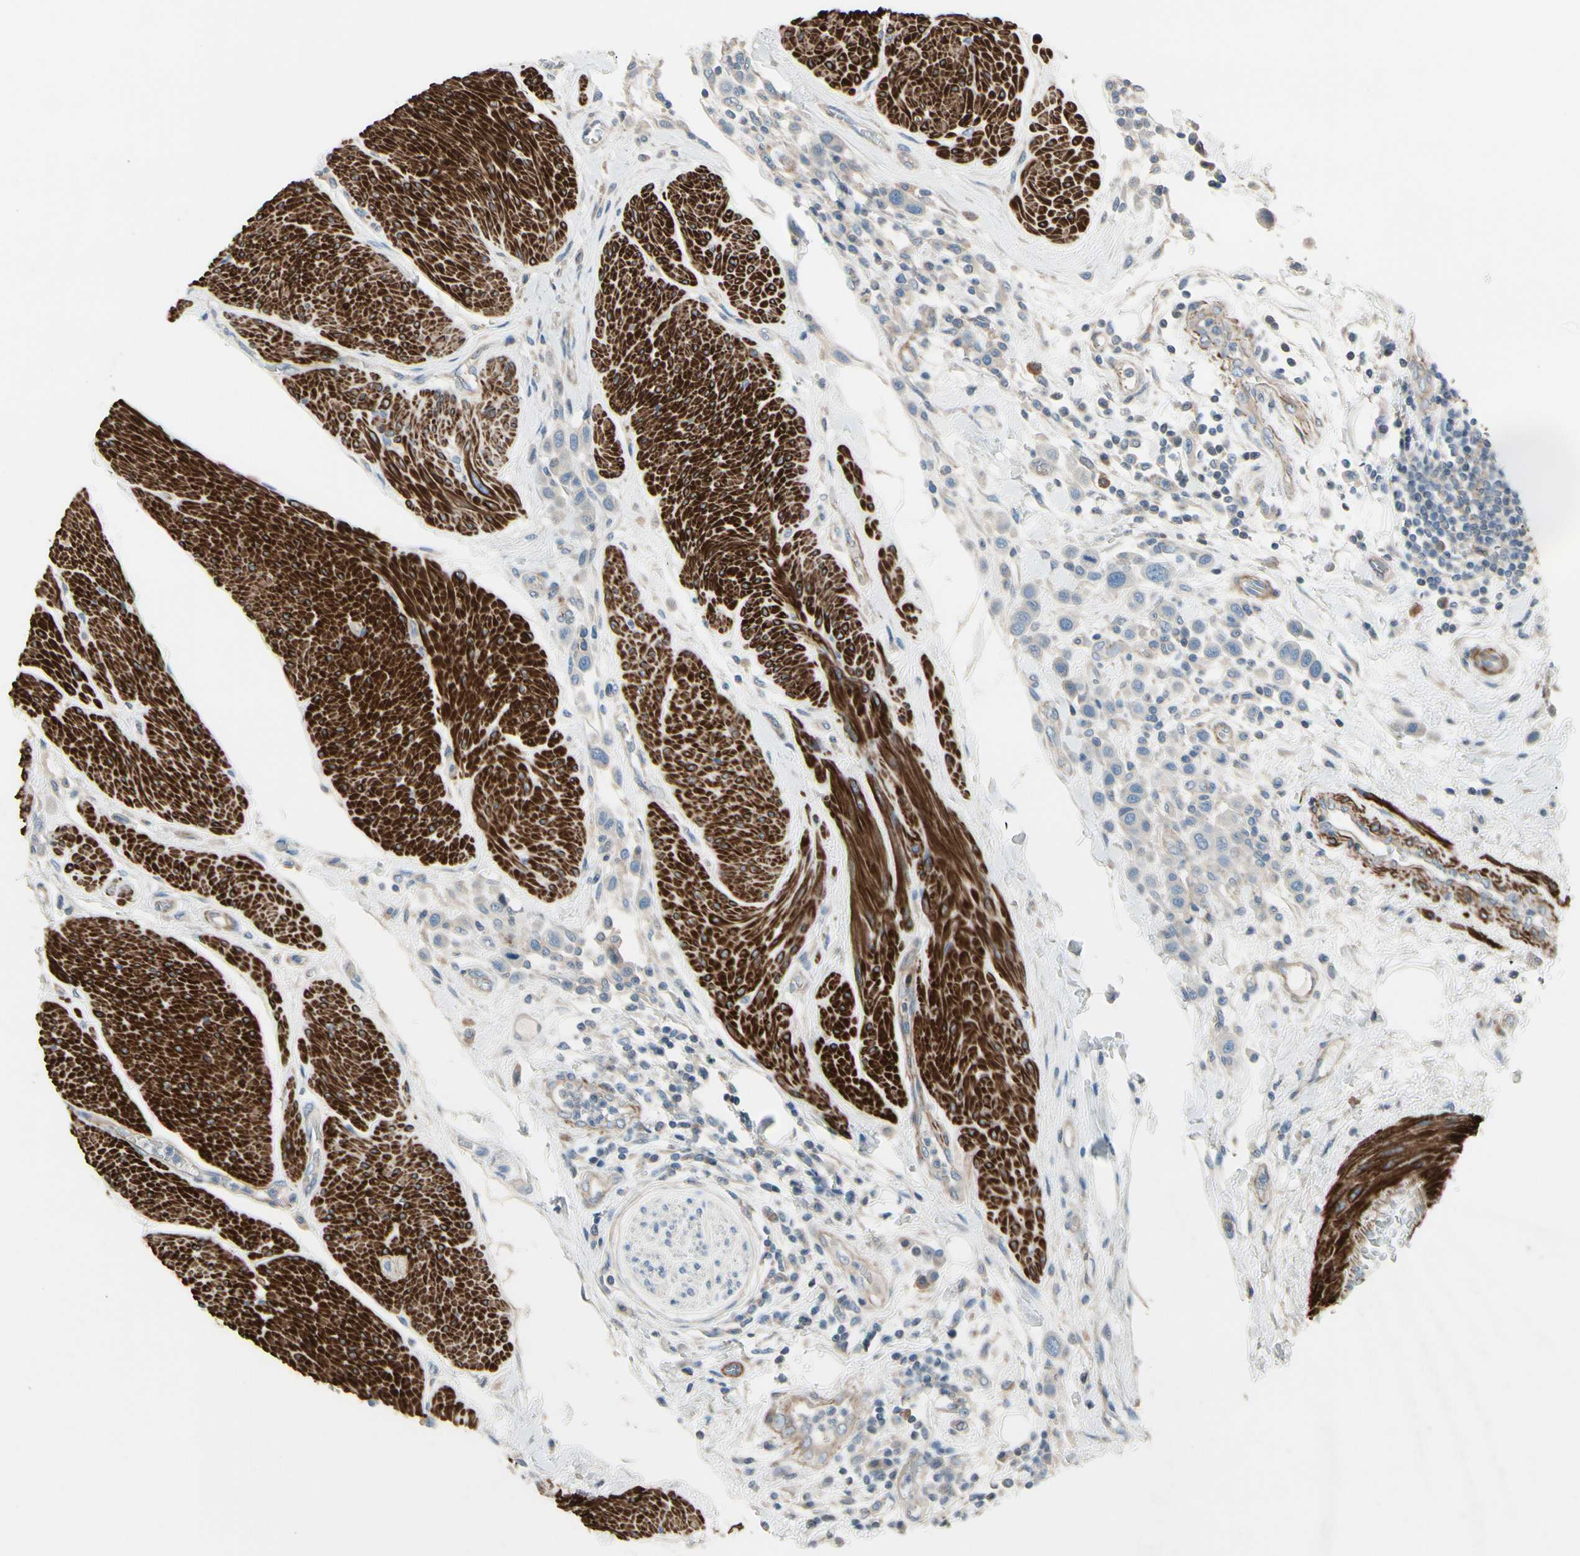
{"staining": {"intensity": "negative", "quantity": "none", "location": "none"}, "tissue": "urothelial cancer", "cell_type": "Tumor cells", "image_type": "cancer", "snomed": [{"axis": "morphology", "description": "Urothelial carcinoma, High grade"}, {"axis": "topography", "description": "Urinary bladder"}], "caption": "This is a histopathology image of immunohistochemistry staining of urothelial cancer, which shows no expression in tumor cells.", "gene": "TPM1", "patient": {"sex": "male", "age": 50}}